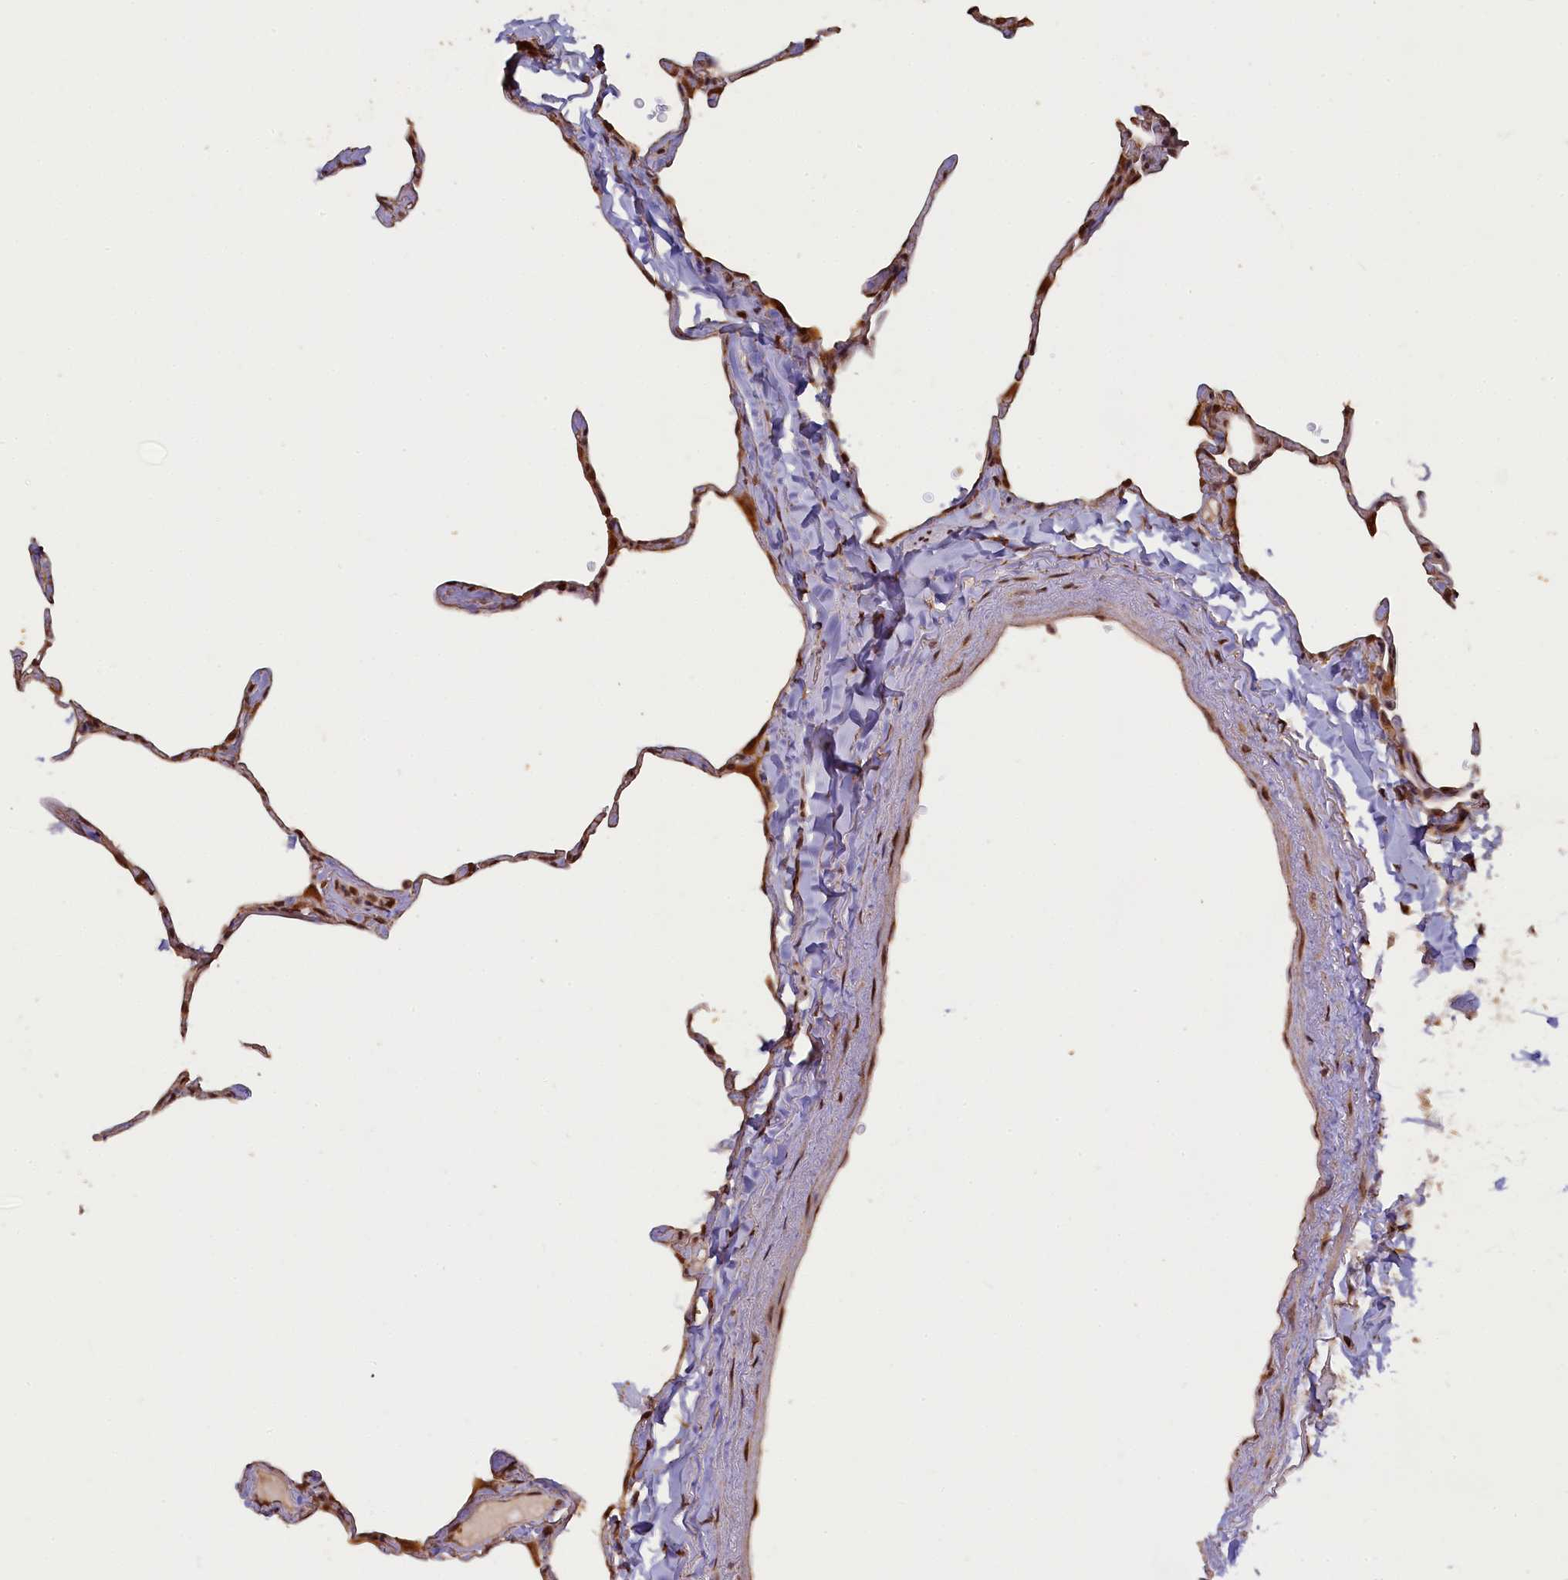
{"staining": {"intensity": "moderate", "quantity": "<25%", "location": "cytoplasmic/membranous,nuclear"}, "tissue": "lung", "cell_type": "Alveolar cells", "image_type": "normal", "snomed": [{"axis": "morphology", "description": "Normal tissue, NOS"}, {"axis": "topography", "description": "Lung"}], "caption": "Immunohistochemical staining of benign lung shows <25% levels of moderate cytoplasmic/membranous,nuclear protein positivity in about <25% of alveolar cells. (brown staining indicates protein expression, while blue staining denotes nuclei).", "gene": "SLC38A7", "patient": {"sex": "male", "age": 65}}